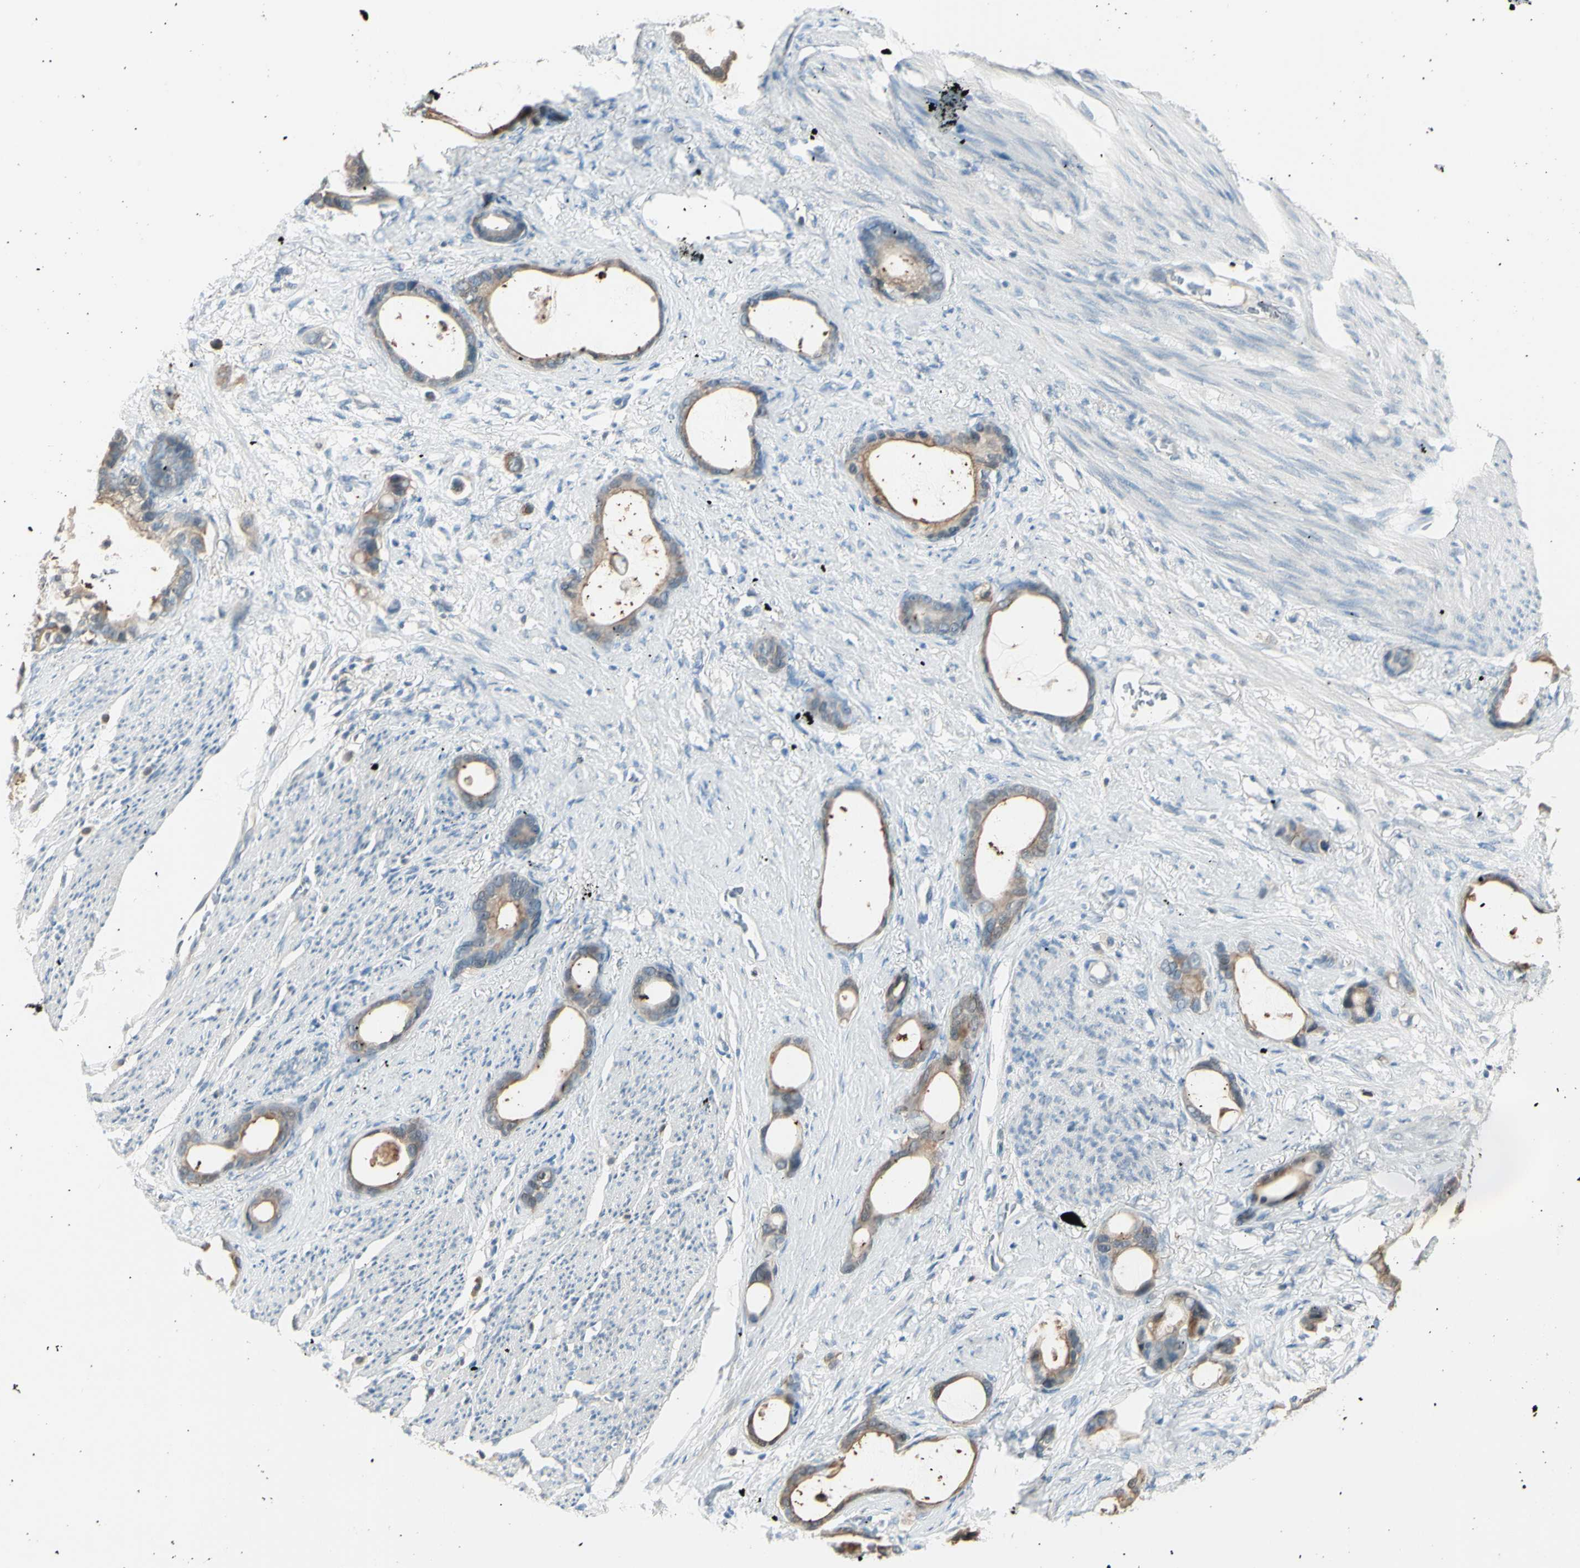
{"staining": {"intensity": "weak", "quantity": ">75%", "location": "cytoplasmic/membranous"}, "tissue": "stomach cancer", "cell_type": "Tumor cells", "image_type": "cancer", "snomed": [{"axis": "morphology", "description": "Adenocarcinoma, NOS"}, {"axis": "topography", "description": "Stomach"}], "caption": "The photomicrograph demonstrates a brown stain indicating the presence of a protein in the cytoplasmic/membranous of tumor cells in stomach adenocarcinoma. The staining is performed using DAB (3,3'-diaminobenzidine) brown chromogen to label protein expression. The nuclei are counter-stained blue using hematoxylin.", "gene": "LHPP", "patient": {"sex": "female", "age": 75}}